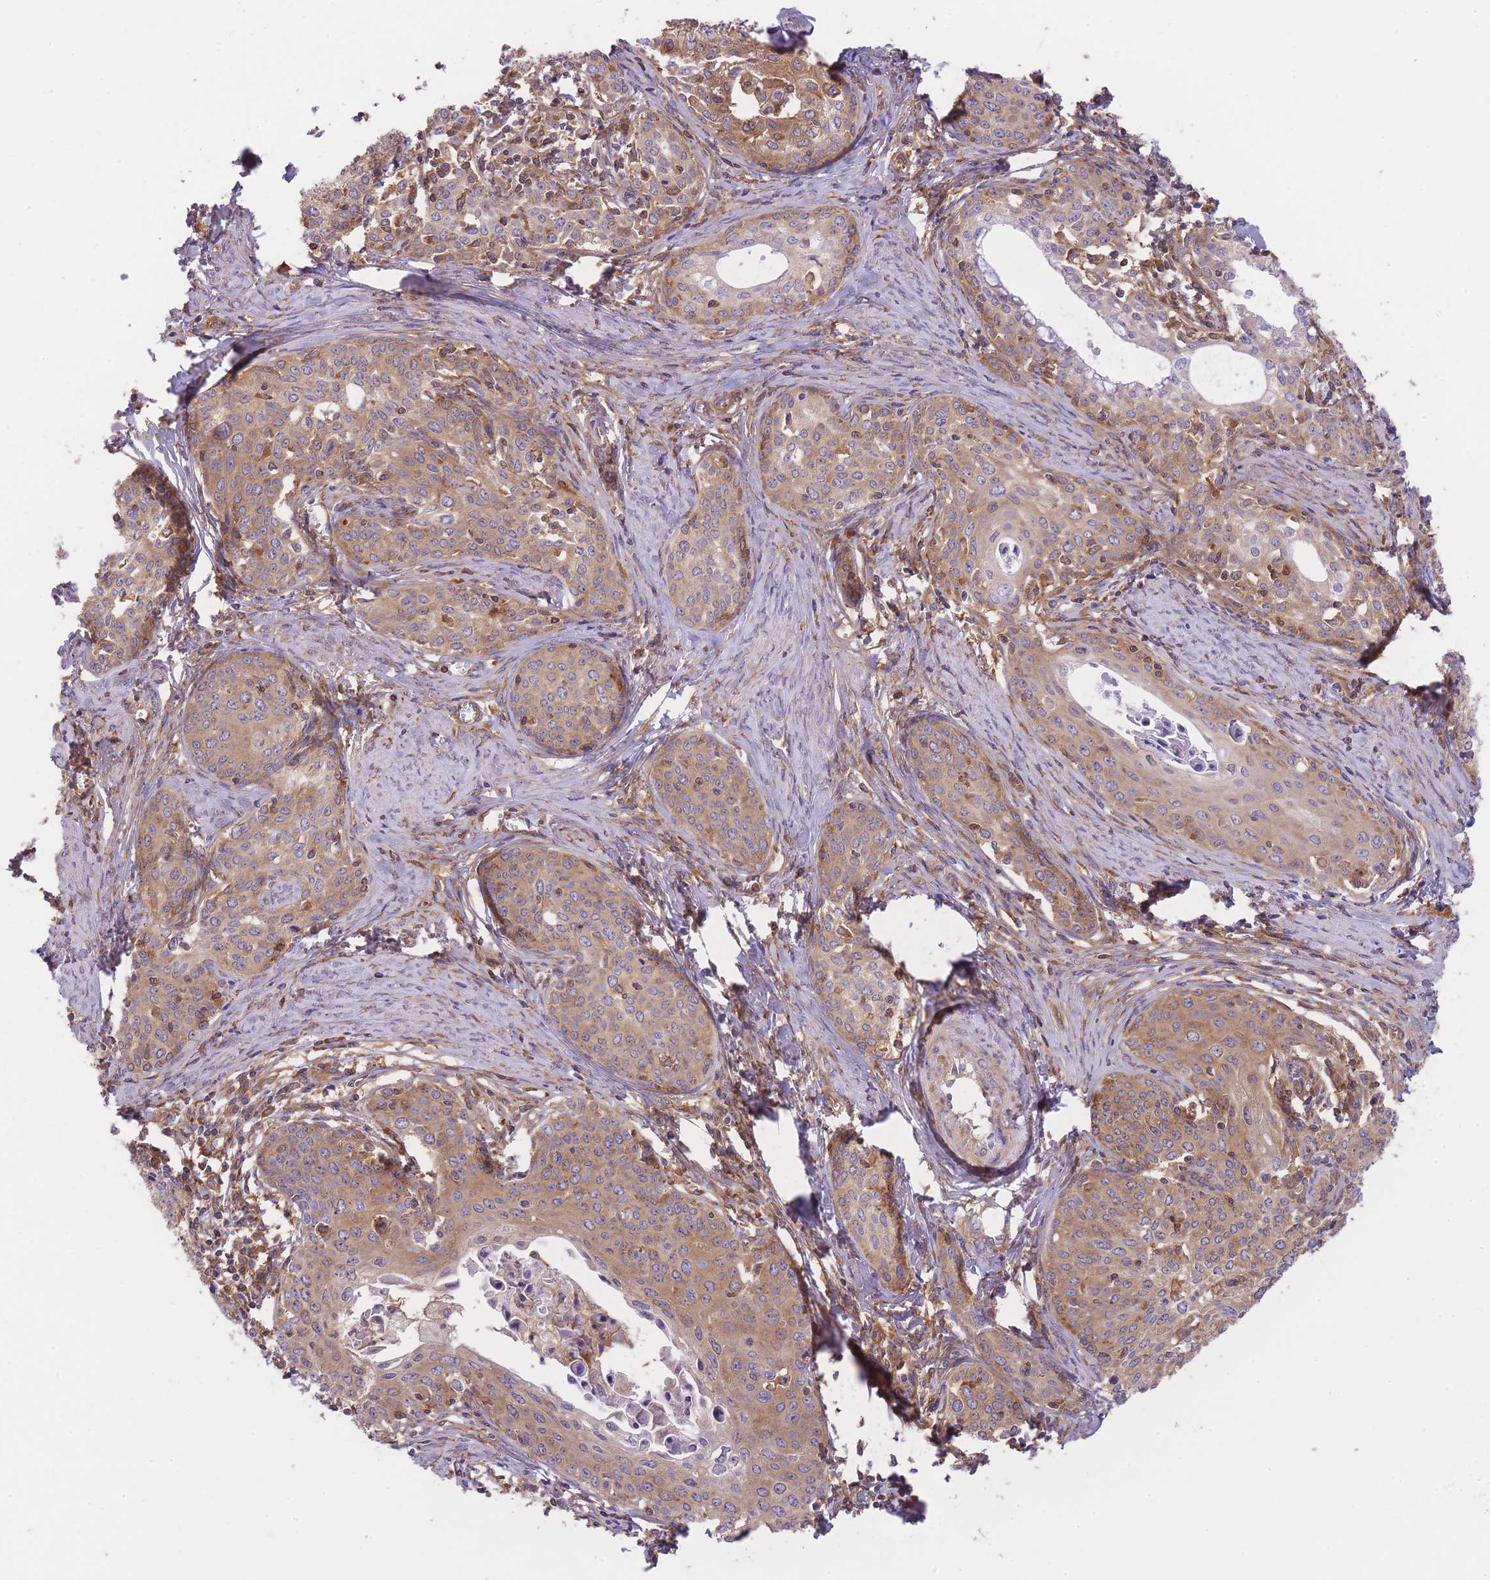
{"staining": {"intensity": "moderate", "quantity": ">75%", "location": "cytoplasmic/membranous"}, "tissue": "cervical cancer", "cell_type": "Tumor cells", "image_type": "cancer", "snomed": [{"axis": "morphology", "description": "Squamous cell carcinoma, NOS"}, {"axis": "morphology", "description": "Adenocarcinoma, NOS"}, {"axis": "topography", "description": "Cervix"}], "caption": "Immunohistochemical staining of human cervical squamous cell carcinoma shows moderate cytoplasmic/membranous protein positivity in about >75% of tumor cells. Using DAB (3,3'-diaminobenzidine) (brown) and hematoxylin (blue) stains, captured at high magnification using brightfield microscopy.", "gene": "PRKAR1A", "patient": {"sex": "female", "age": 52}}